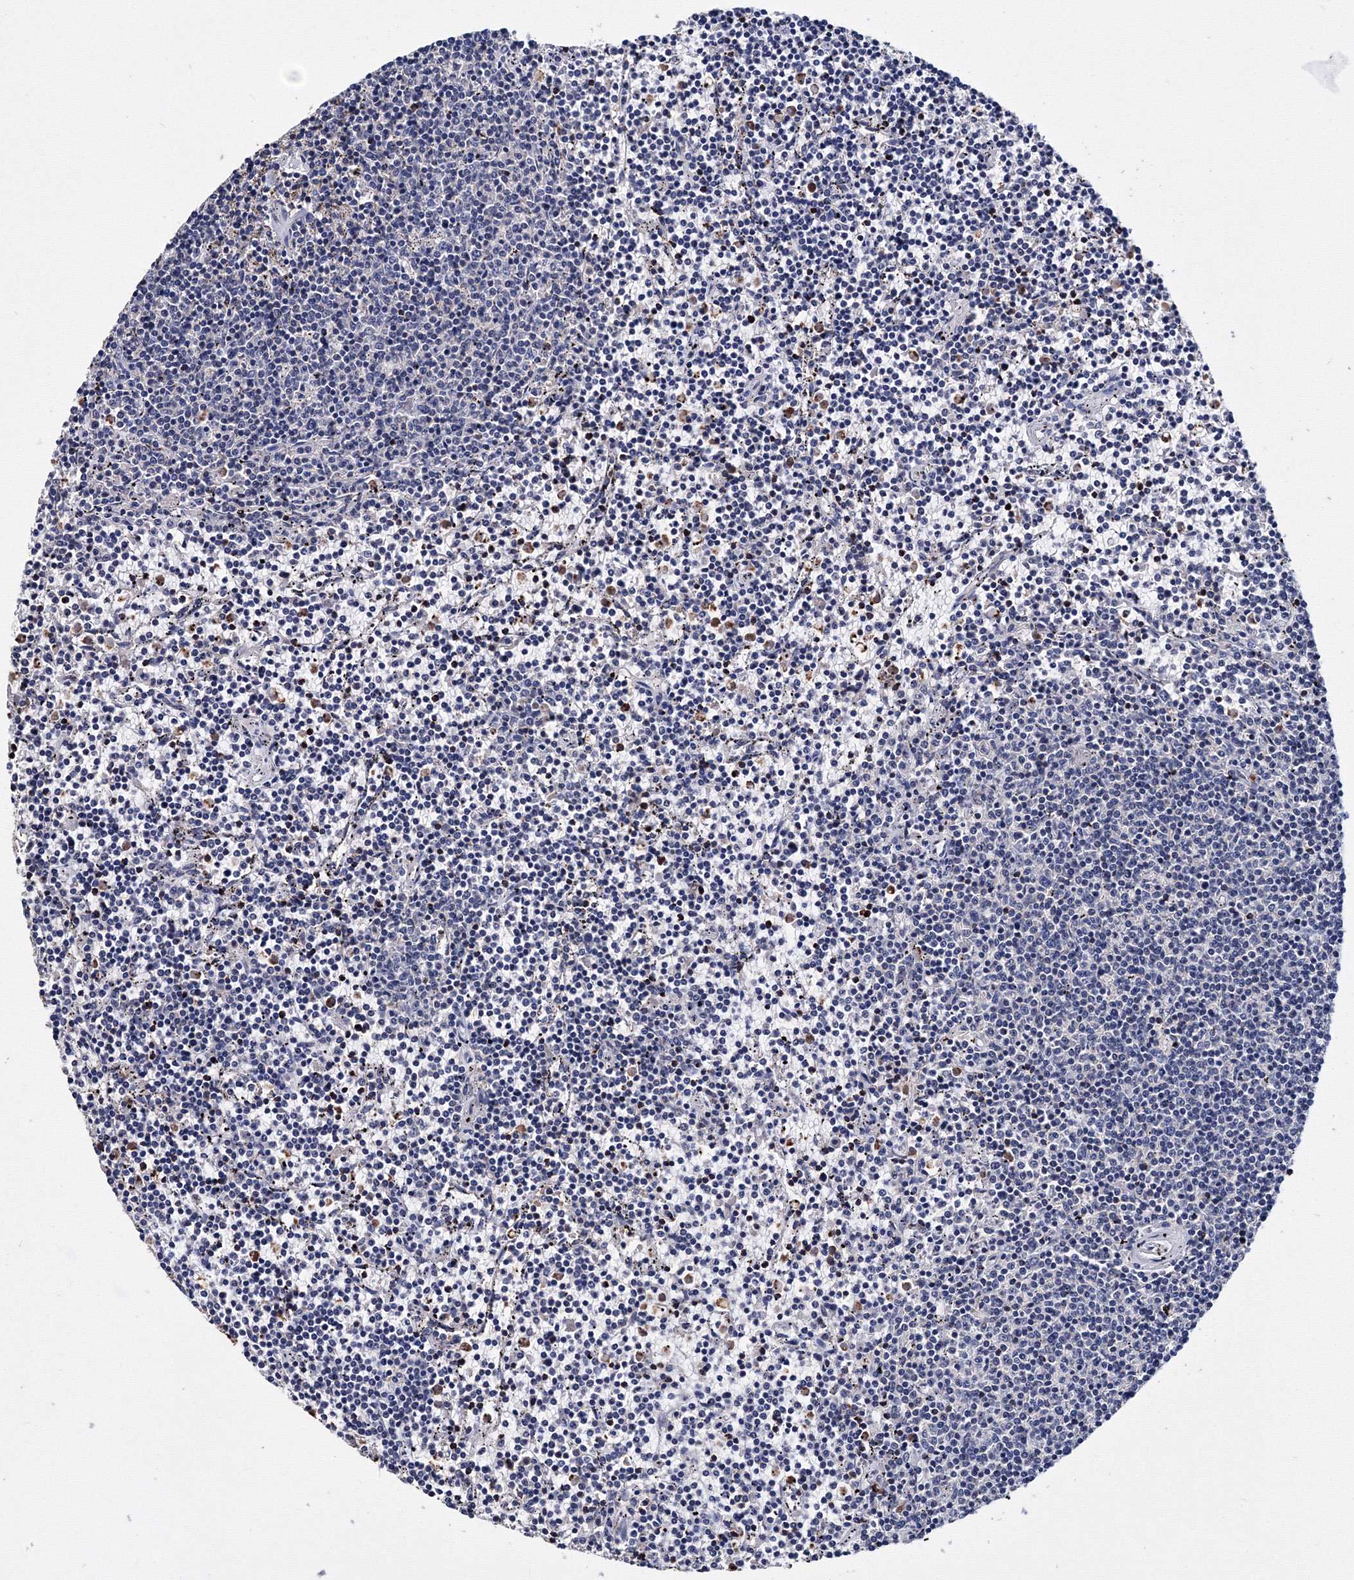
{"staining": {"intensity": "negative", "quantity": "none", "location": "none"}, "tissue": "lymphoma", "cell_type": "Tumor cells", "image_type": "cancer", "snomed": [{"axis": "morphology", "description": "Malignant lymphoma, non-Hodgkin's type, Low grade"}, {"axis": "topography", "description": "Spleen"}], "caption": "IHC of human lymphoma reveals no positivity in tumor cells. (Stains: DAB IHC with hematoxylin counter stain, Microscopy: brightfield microscopy at high magnification).", "gene": "PHYKPL", "patient": {"sex": "female", "age": 50}}